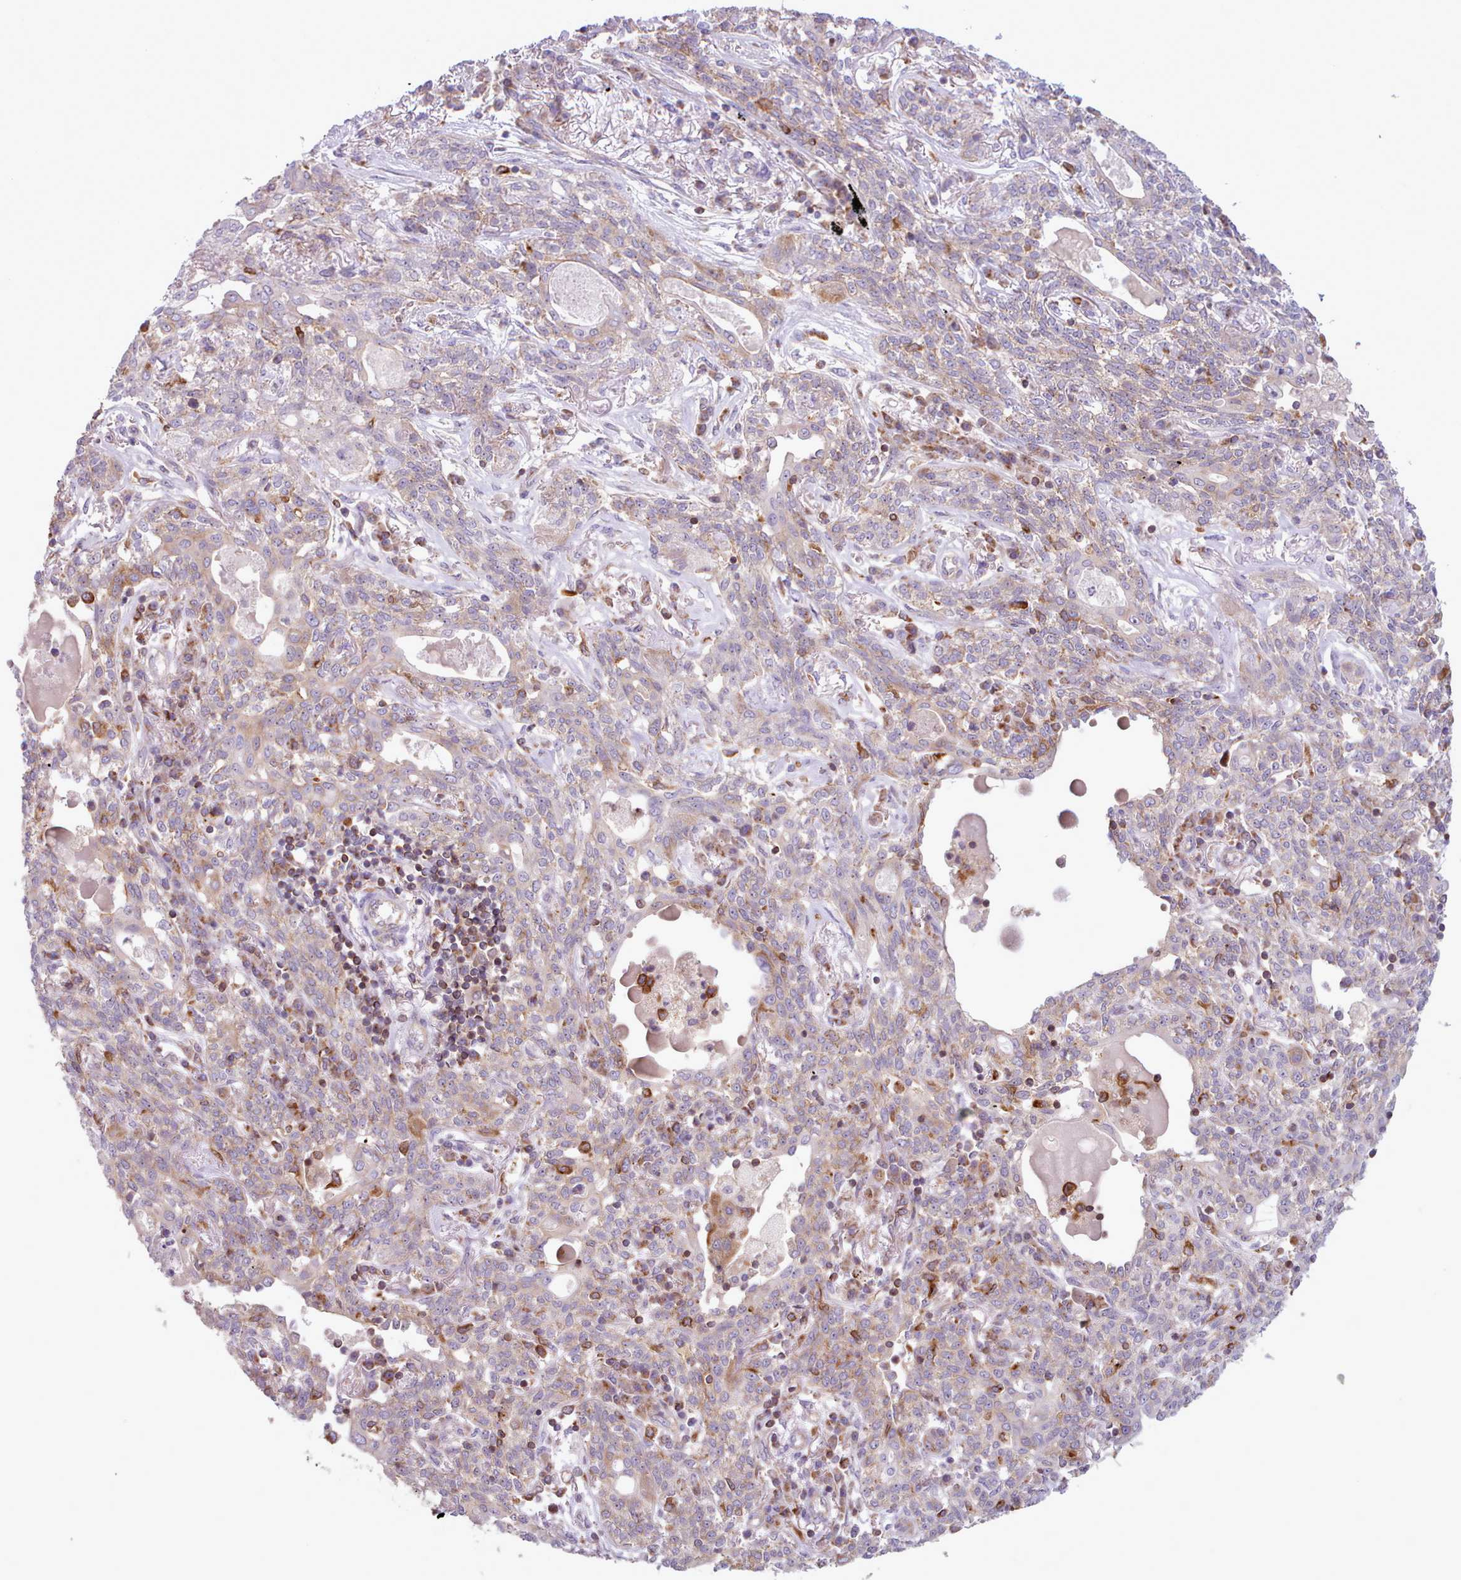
{"staining": {"intensity": "moderate", "quantity": "<25%", "location": "cytoplasmic/membranous"}, "tissue": "lung cancer", "cell_type": "Tumor cells", "image_type": "cancer", "snomed": [{"axis": "morphology", "description": "Squamous cell carcinoma, NOS"}, {"axis": "topography", "description": "Lung"}], "caption": "Immunohistochemical staining of human lung cancer displays low levels of moderate cytoplasmic/membranous protein staining in approximately <25% of tumor cells. The protein is shown in brown color, while the nuclei are stained blue.", "gene": "CRYBG1", "patient": {"sex": "female", "age": 70}}